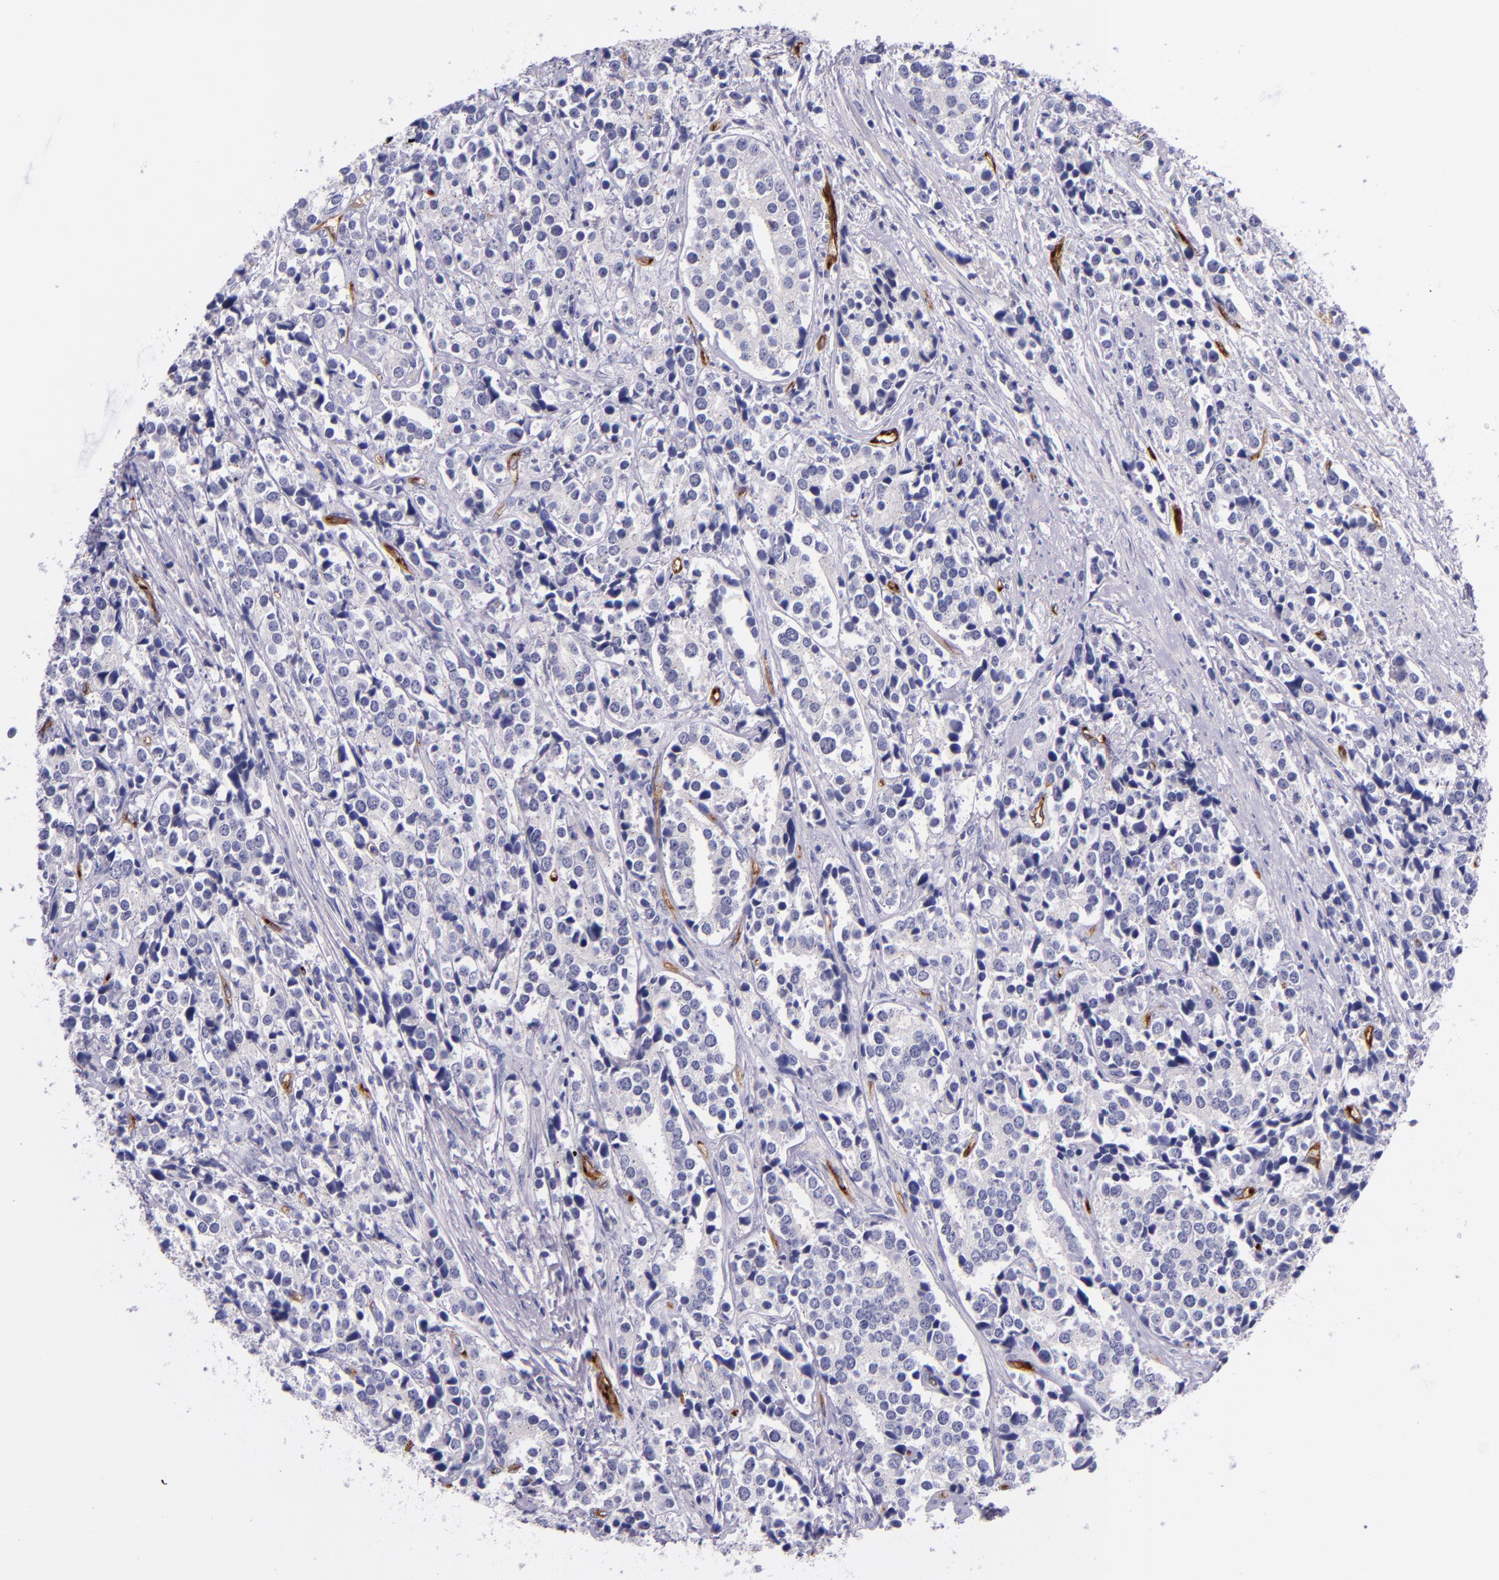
{"staining": {"intensity": "negative", "quantity": "none", "location": "none"}, "tissue": "prostate cancer", "cell_type": "Tumor cells", "image_type": "cancer", "snomed": [{"axis": "morphology", "description": "Adenocarcinoma, High grade"}, {"axis": "topography", "description": "Prostate"}], "caption": "This micrograph is of prostate high-grade adenocarcinoma stained with immunohistochemistry to label a protein in brown with the nuclei are counter-stained blue. There is no positivity in tumor cells. (Brightfield microscopy of DAB (3,3'-diaminobenzidine) immunohistochemistry (IHC) at high magnification).", "gene": "NOS3", "patient": {"sex": "male", "age": 71}}